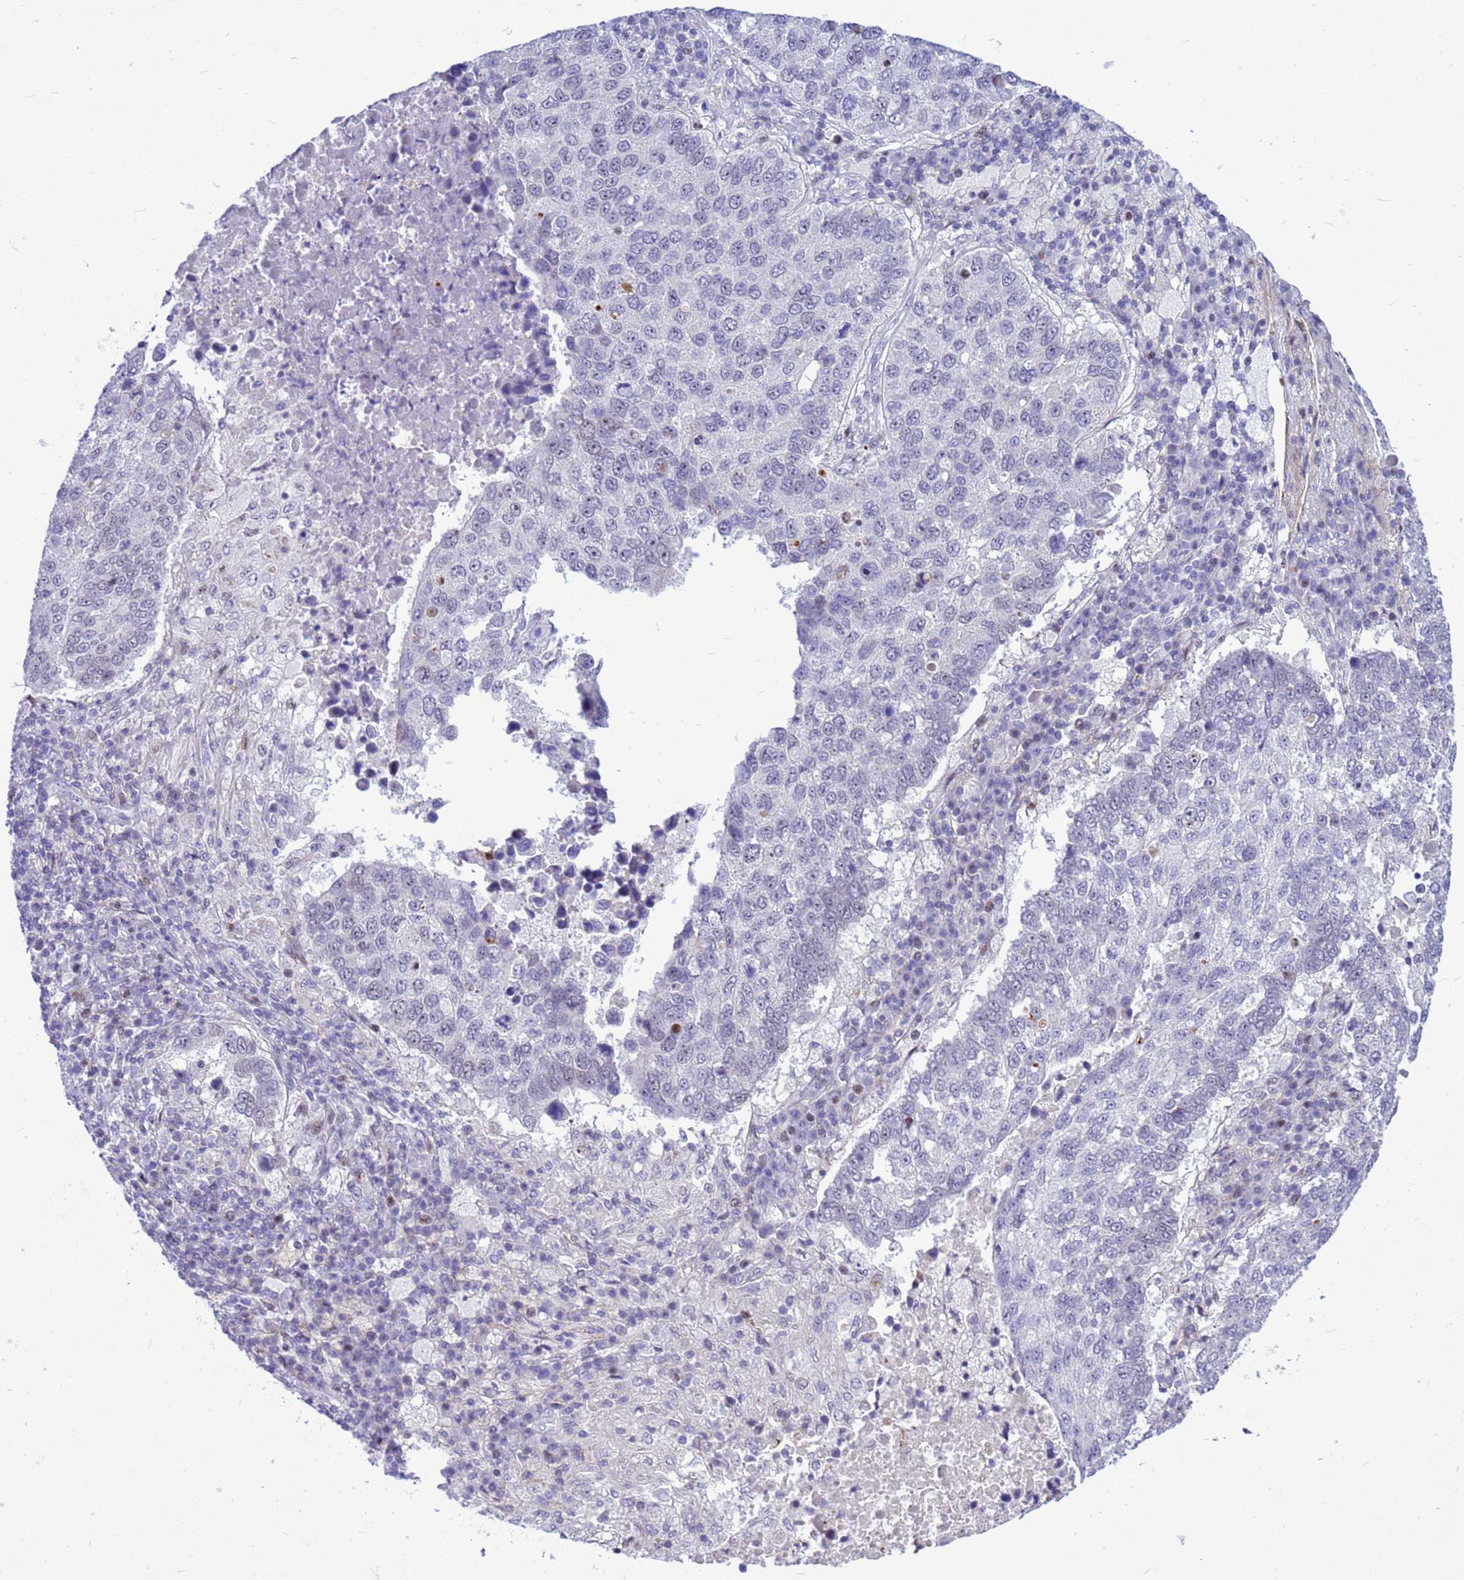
{"staining": {"intensity": "negative", "quantity": "none", "location": "none"}, "tissue": "lung cancer", "cell_type": "Tumor cells", "image_type": "cancer", "snomed": [{"axis": "morphology", "description": "Squamous cell carcinoma, NOS"}, {"axis": "topography", "description": "Lung"}], "caption": "Immunohistochemical staining of human squamous cell carcinoma (lung) exhibits no significant staining in tumor cells.", "gene": "ADAMTS7", "patient": {"sex": "male", "age": 73}}